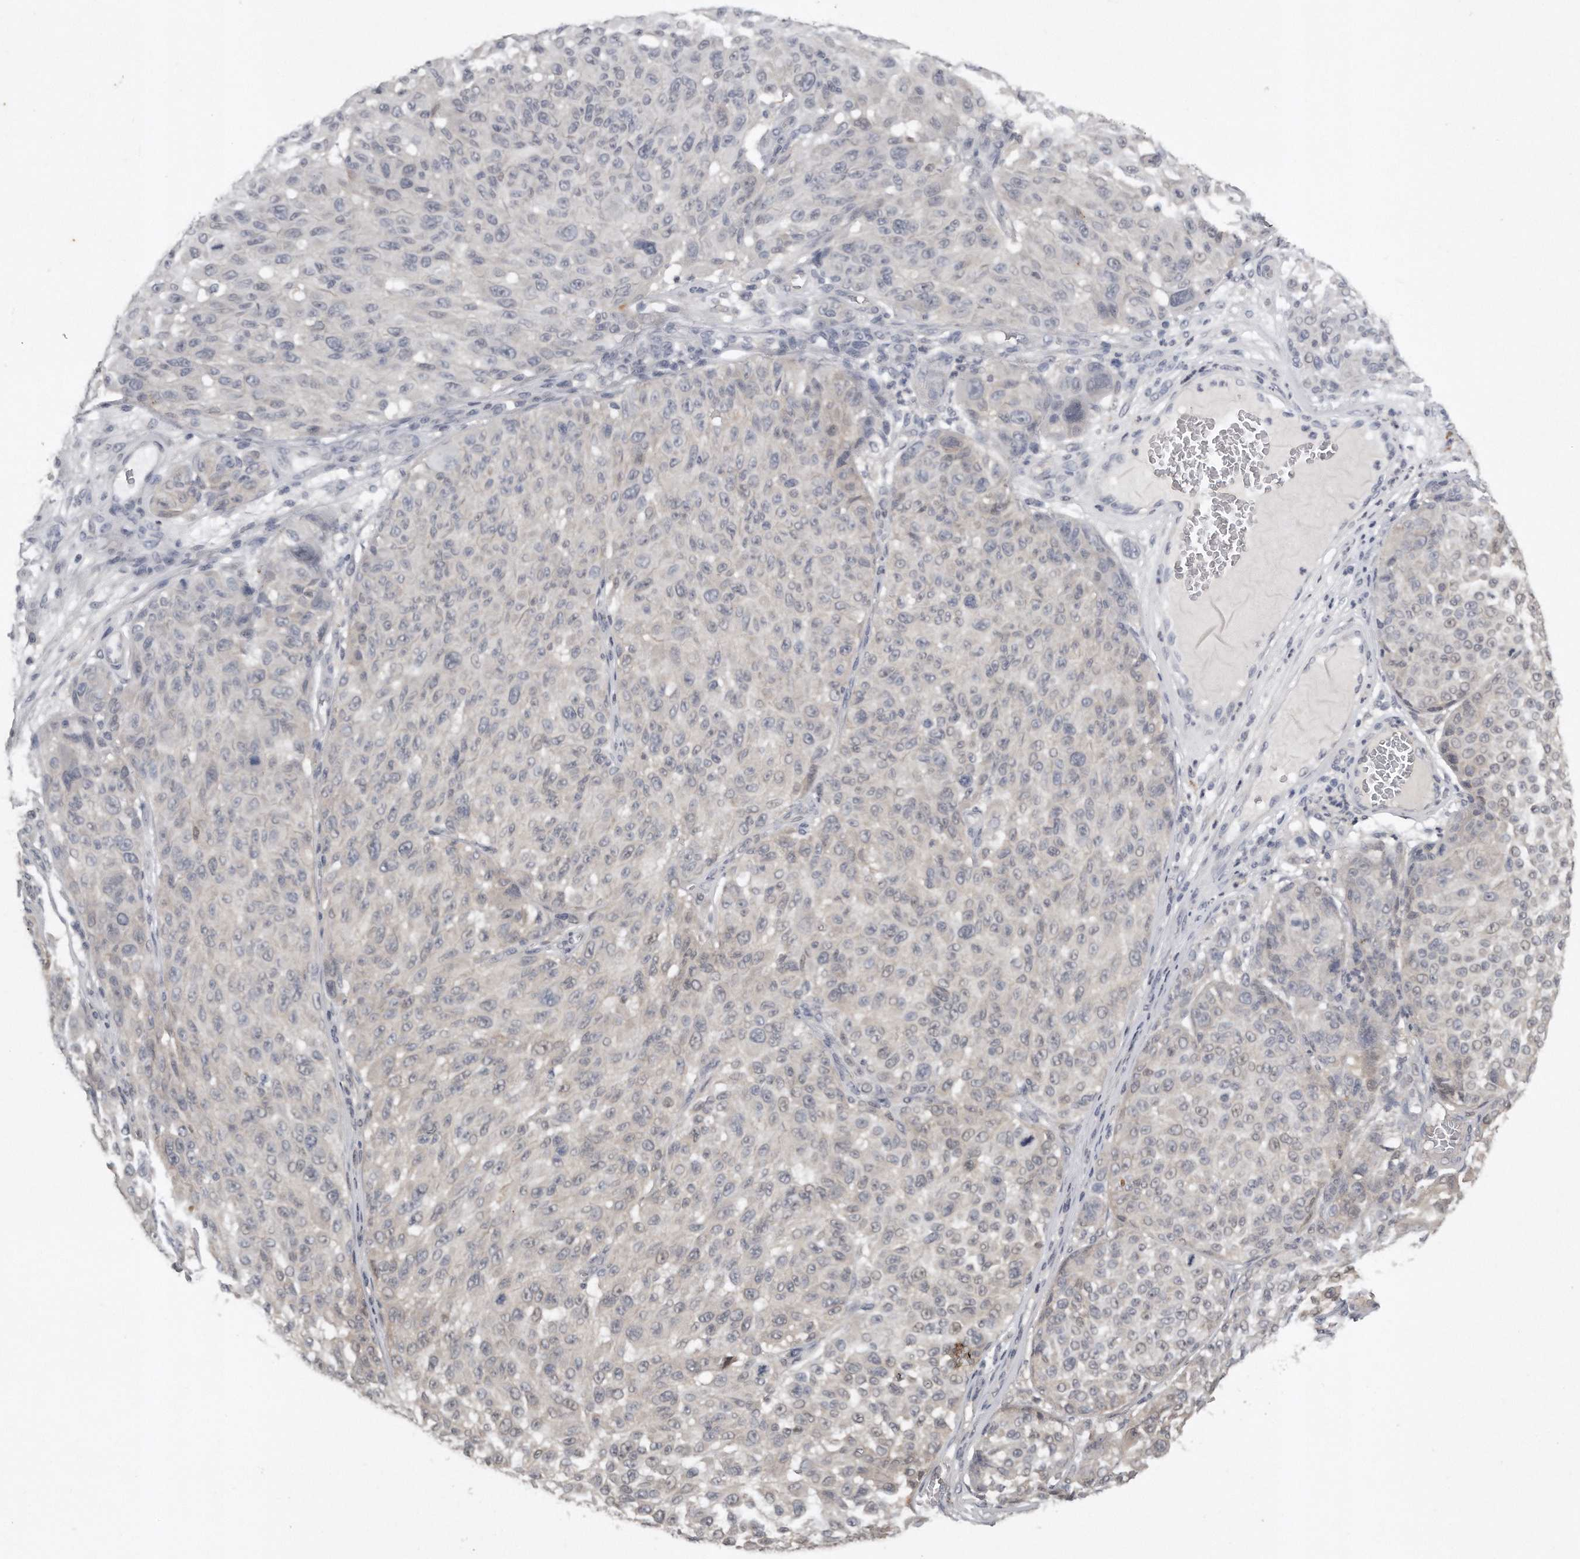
{"staining": {"intensity": "weak", "quantity": "<25%", "location": "nuclear"}, "tissue": "melanoma", "cell_type": "Tumor cells", "image_type": "cancer", "snomed": [{"axis": "morphology", "description": "Malignant melanoma, NOS"}, {"axis": "topography", "description": "Skin"}], "caption": "A histopathology image of melanoma stained for a protein shows no brown staining in tumor cells.", "gene": "GGCT", "patient": {"sex": "male", "age": 83}}